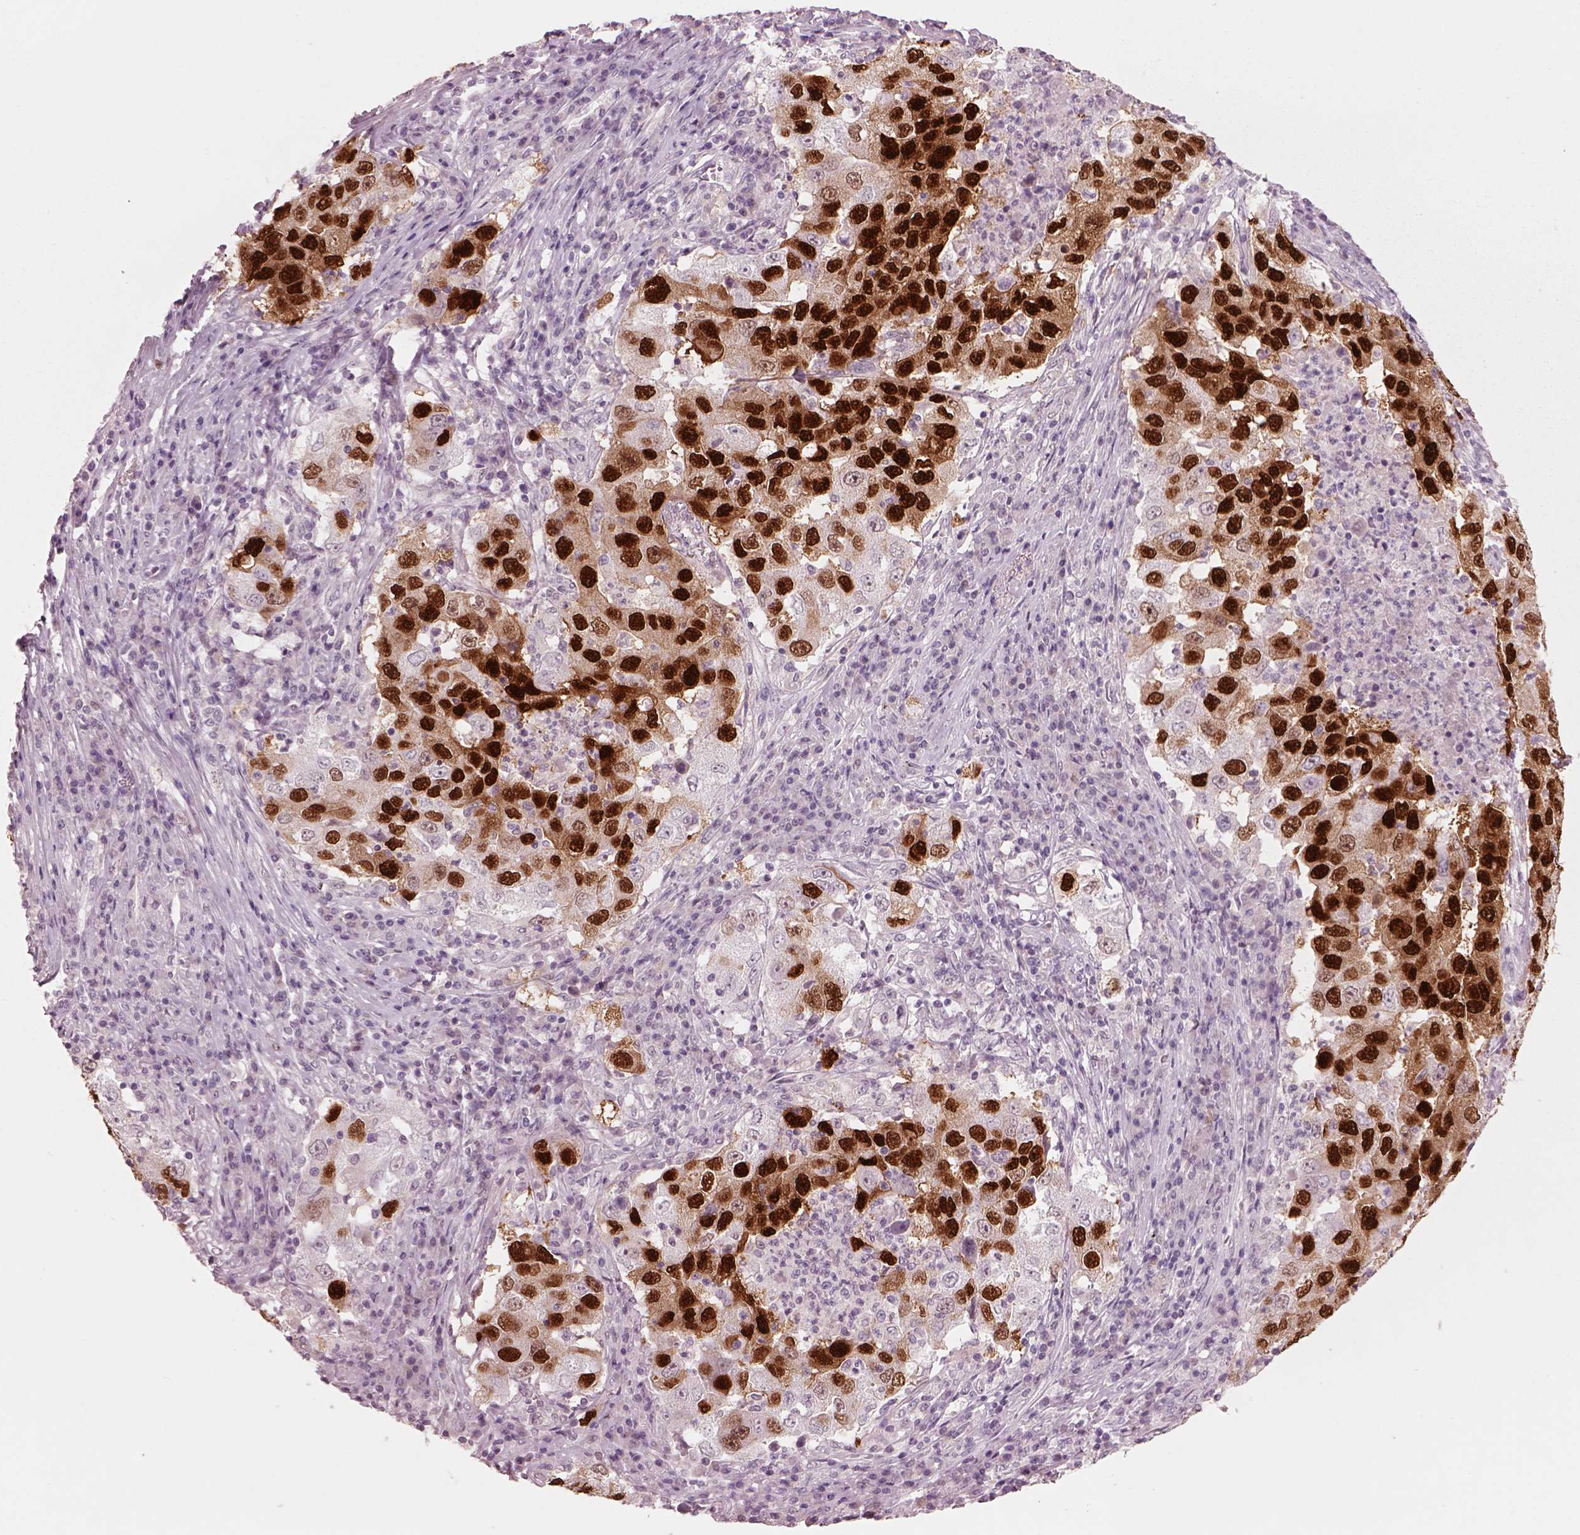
{"staining": {"intensity": "strong", "quantity": ">75%", "location": "cytoplasmic/membranous,nuclear"}, "tissue": "lung cancer", "cell_type": "Tumor cells", "image_type": "cancer", "snomed": [{"axis": "morphology", "description": "Adenocarcinoma, NOS"}, {"axis": "topography", "description": "Lung"}], "caption": "Approximately >75% of tumor cells in lung cancer display strong cytoplasmic/membranous and nuclear protein positivity as visualized by brown immunohistochemical staining.", "gene": "SOX9", "patient": {"sex": "male", "age": 73}}